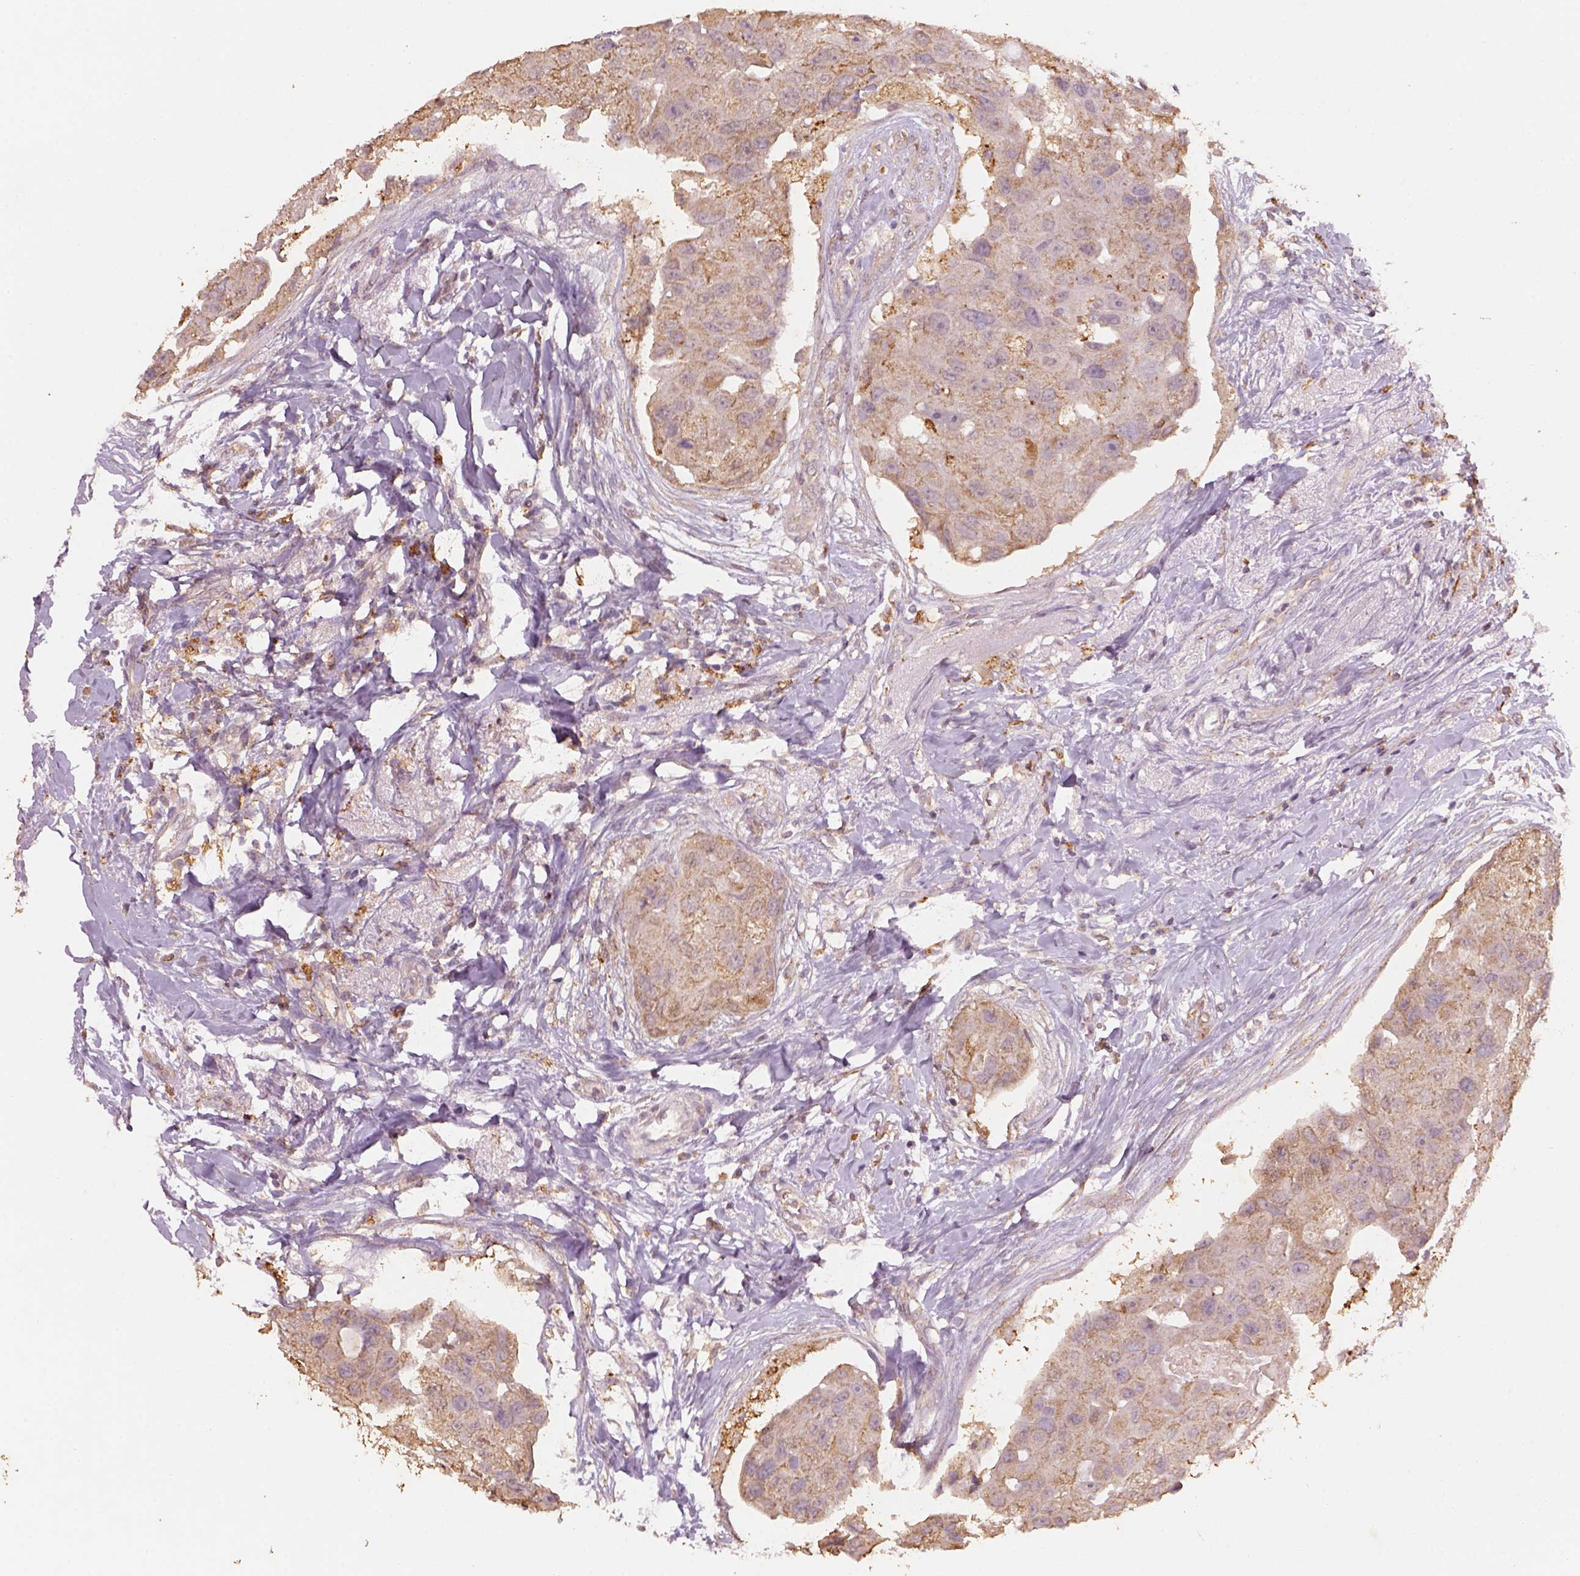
{"staining": {"intensity": "moderate", "quantity": "<25%", "location": "cytoplasmic/membranous"}, "tissue": "breast cancer", "cell_type": "Tumor cells", "image_type": "cancer", "snomed": [{"axis": "morphology", "description": "Duct carcinoma"}, {"axis": "topography", "description": "Breast"}], "caption": "Breast cancer tissue reveals moderate cytoplasmic/membranous staining in about <25% of tumor cells, visualized by immunohistochemistry. (DAB IHC with brightfield microscopy, high magnification).", "gene": "AP2B1", "patient": {"sex": "female", "age": 43}}